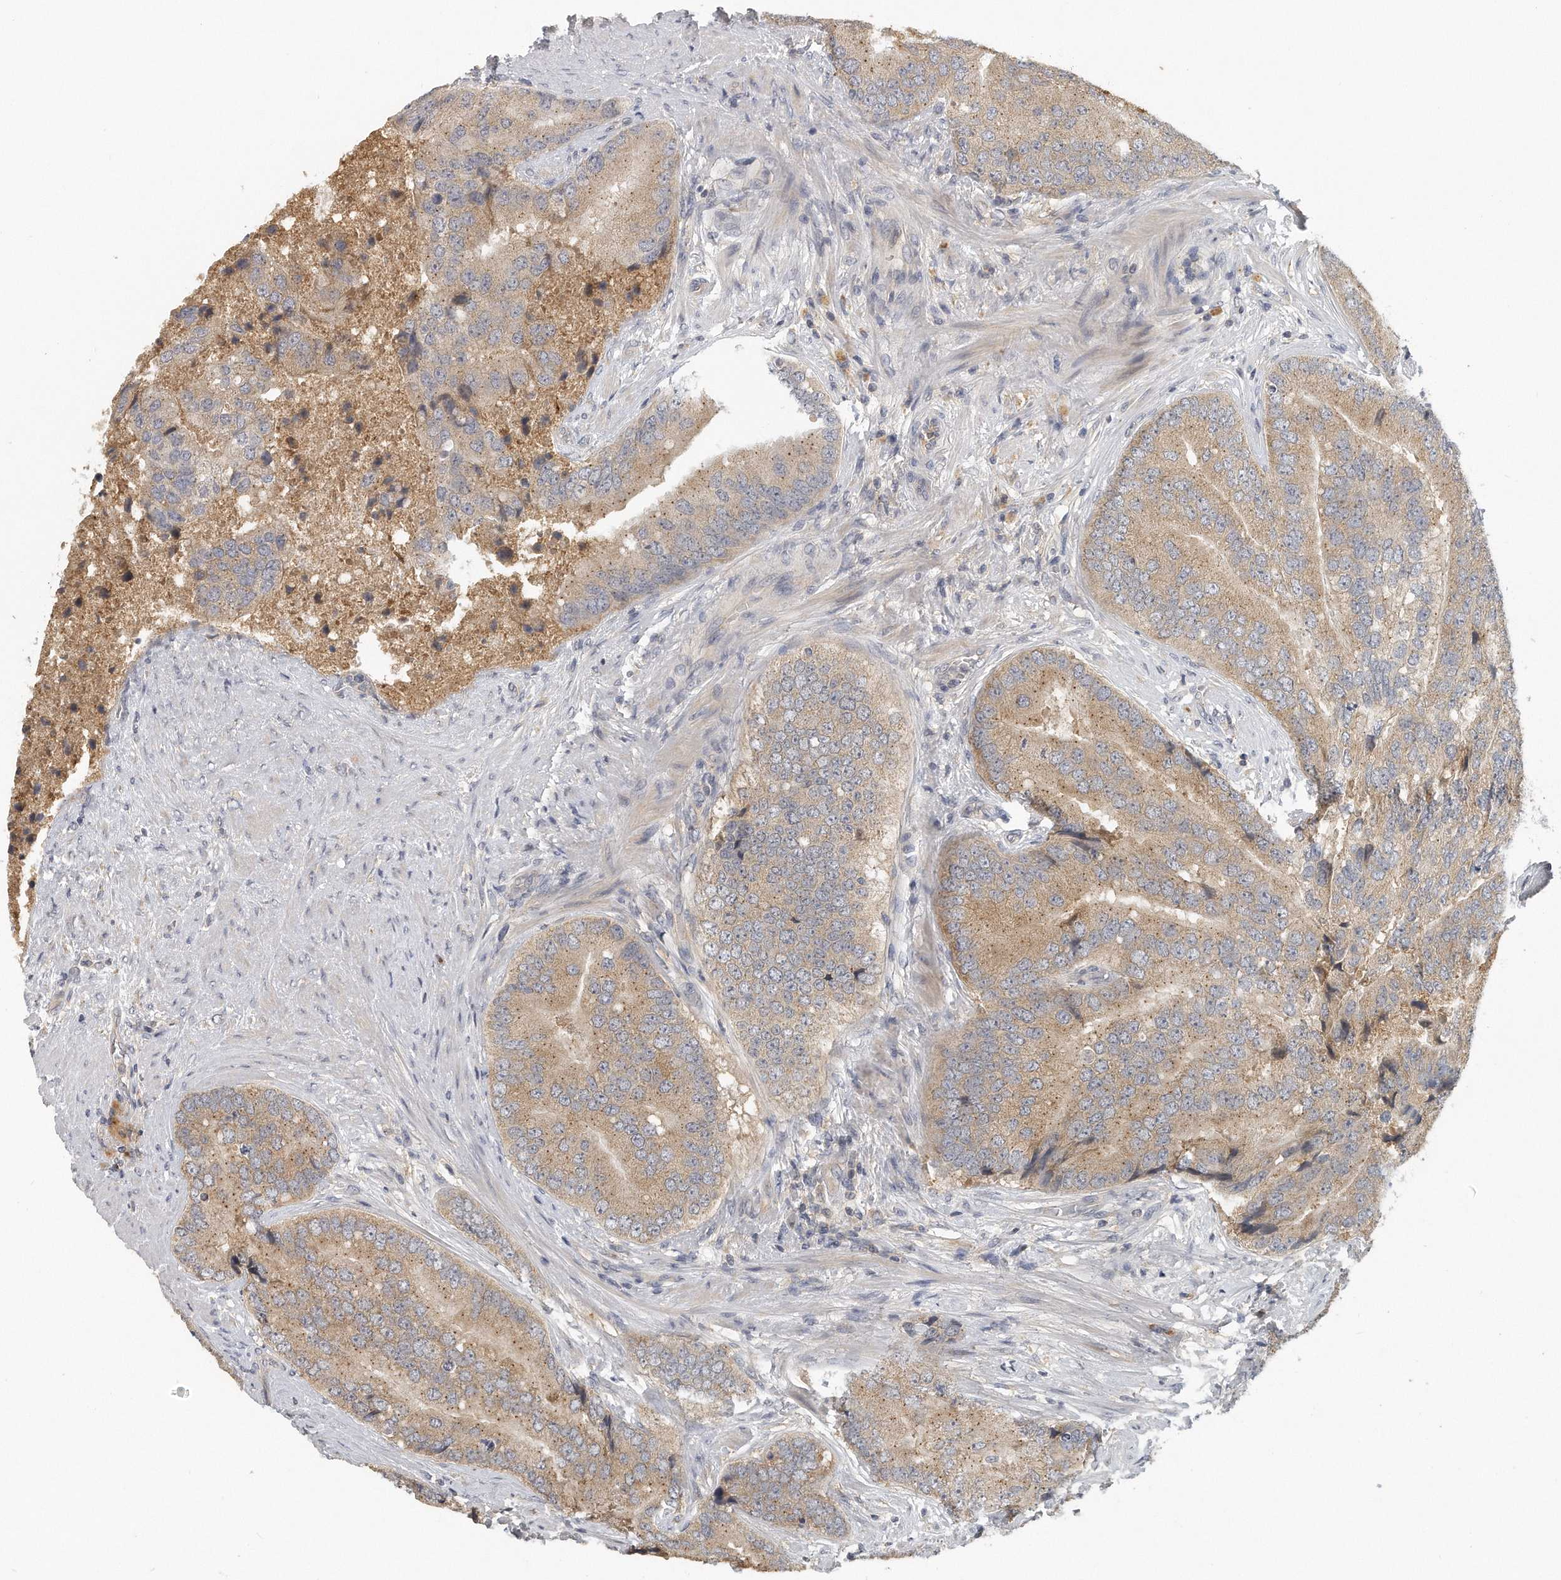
{"staining": {"intensity": "weak", "quantity": ">75%", "location": "cytoplasmic/membranous"}, "tissue": "prostate cancer", "cell_type": "Tumor cells", "image_type": "cancer", "snomed": [{"axis": "morphology", "description": "Adenocarcinoma, High grade"}, {"axis": "topography", "description": "Prostate"}], "caption": "Brown immunohistochemical staining in prostate high-grade adenocarcinoma demonstrates weak cytoplasmic/membranous positivity in approximately >75% of tumor cells.", "gene": "TRAPPC14", "patient": {"sex": "male", "age": 70}}